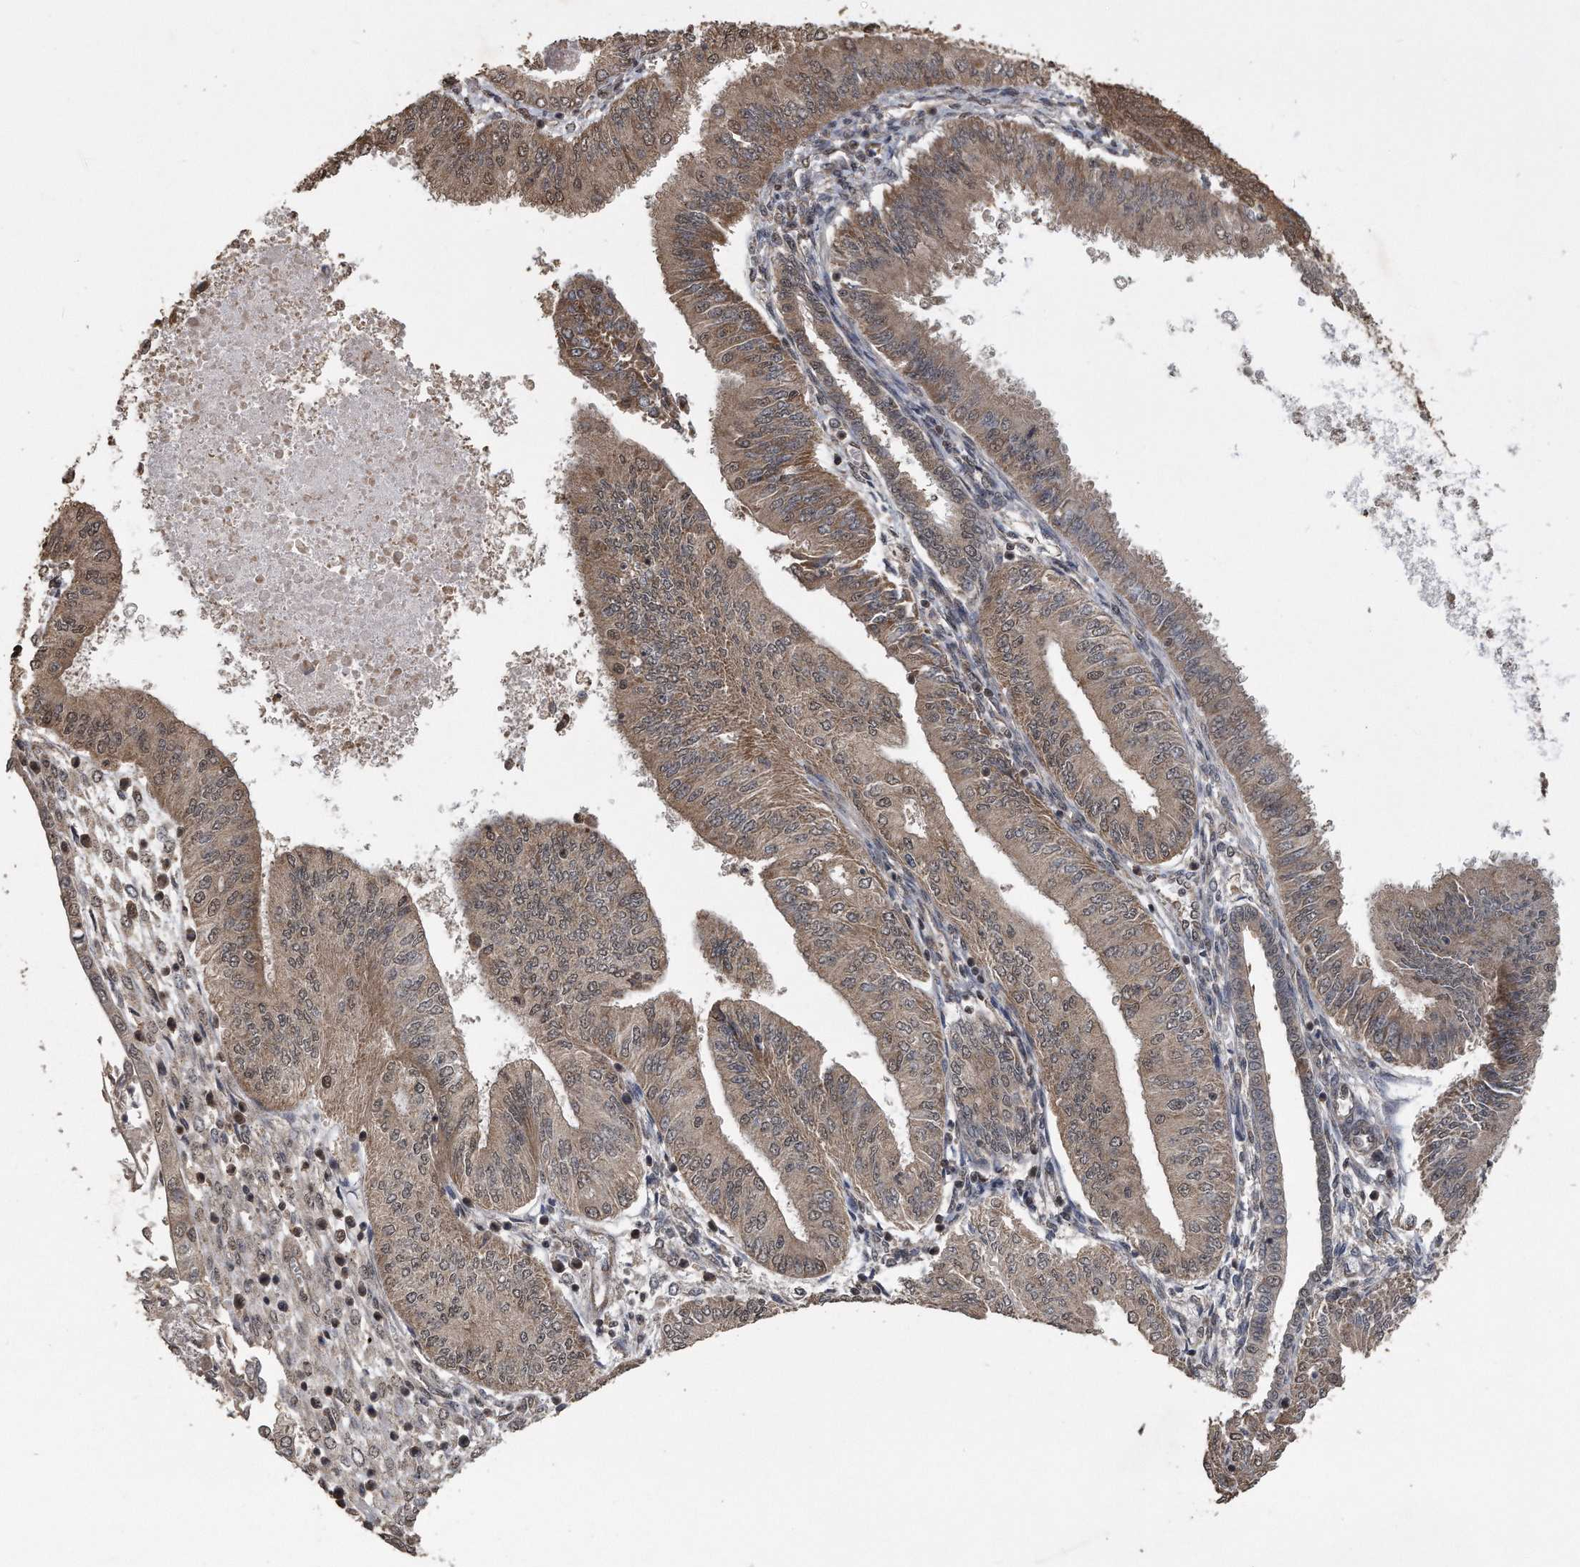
{"staining": {"intensity": "weak", "quantity": ">75%", "location": "cytoplasmic/membranous,nuclear"}, "tissue": "endometrial cancer", "cell_type": "Tumor cells", "image_type": "cancer", "snomed": [{"axis": "morphology", "description": "Adenocarcinoma, NOS"}, {"axis": "topography", "description": "Endometrium"}], "caption": "Immunohistochemistry (IHC) photomicrograph of endometrial cancer (adenocarcinoma) stained for a protein (brown), which reveals low levels of weak cytoplasmic/membranous and nuclear staining in approximately >75% of tumor cells.", "gene": "CRYZL1", "patient": {"sex": "female", "age": 53}}